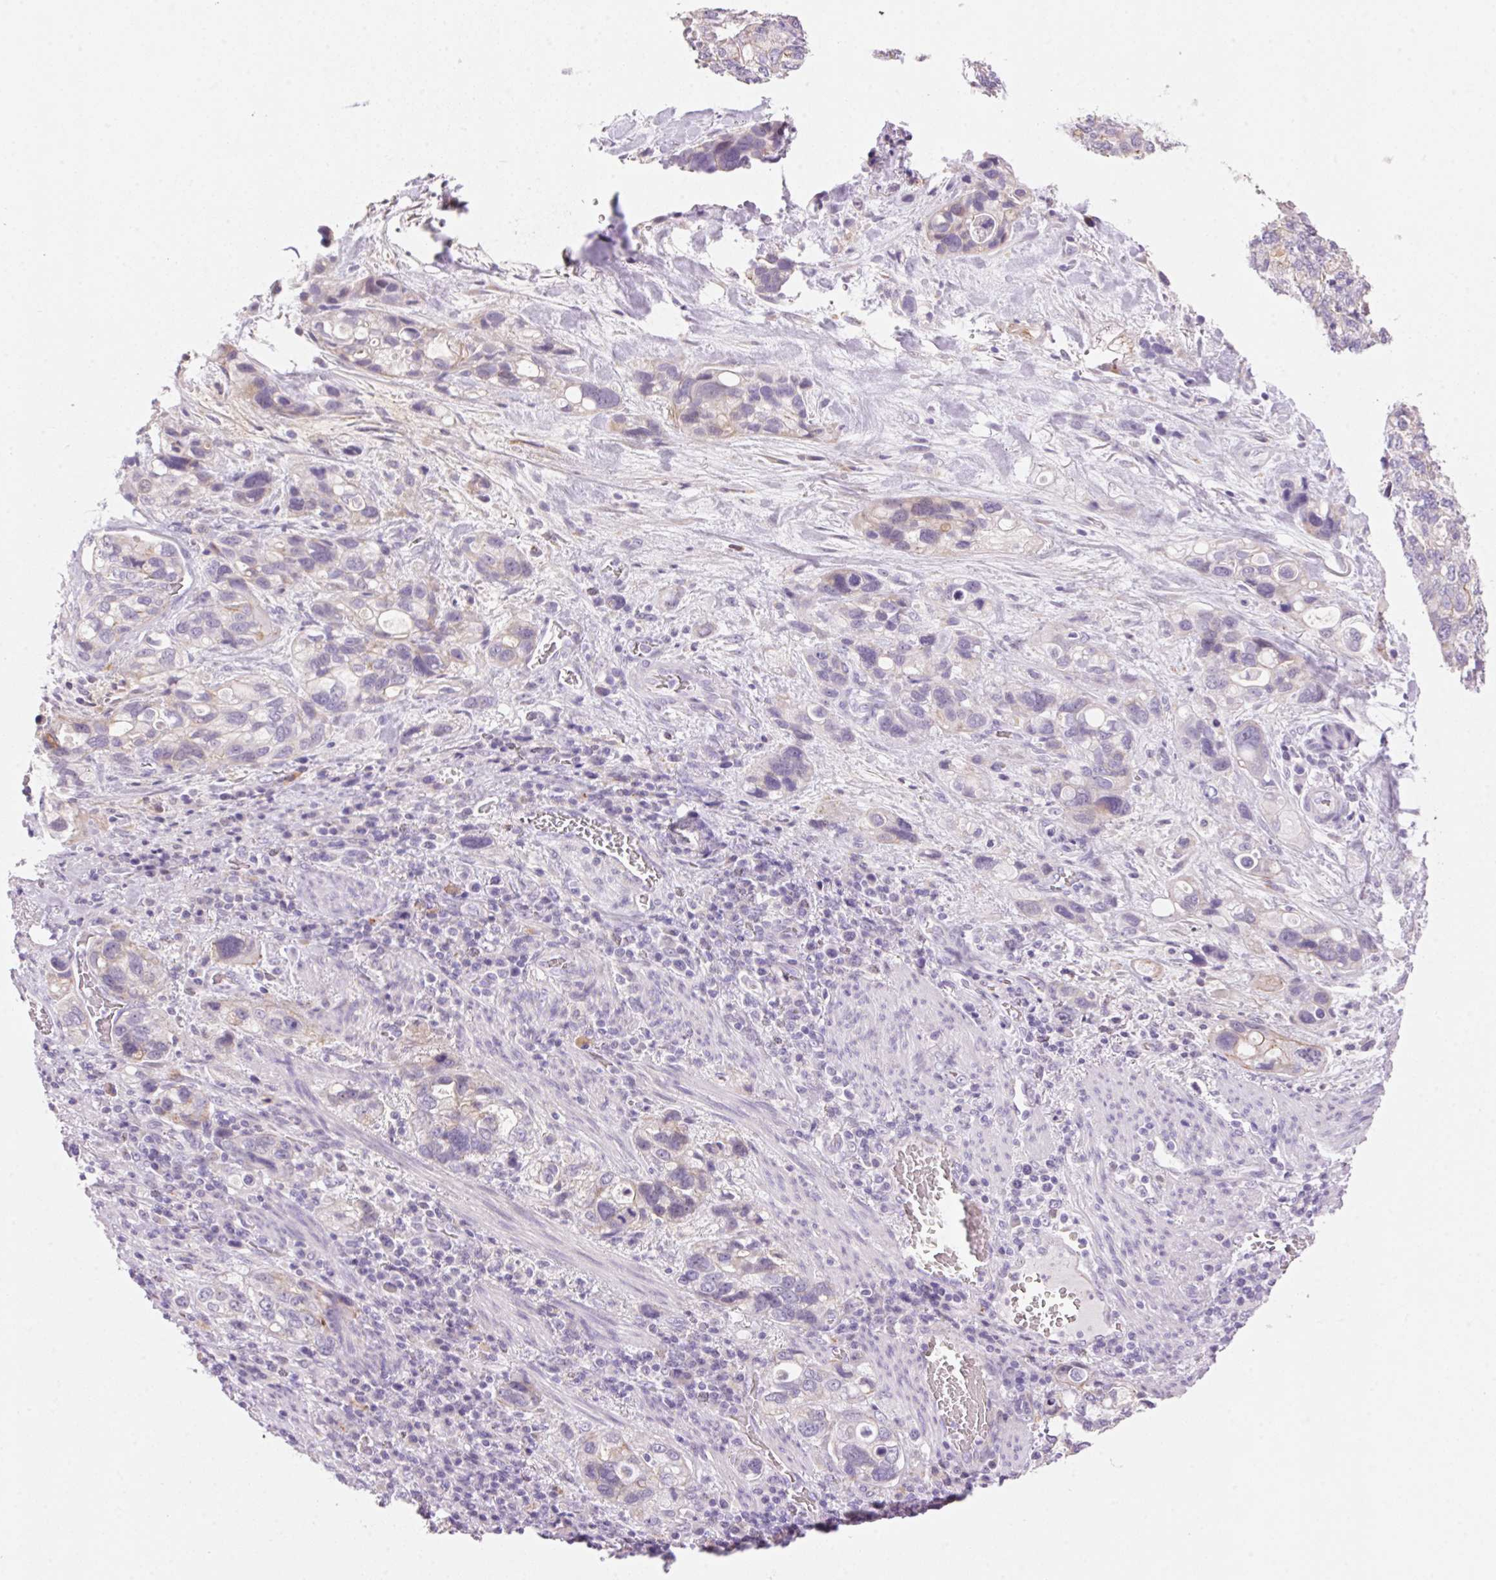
{"staining": {"intensity": "negative", "quantity": "none", "location": "none"}, "tissue": "stomach cancer", "cell_type": "Tumor cells", "image_type": "cancer", "snomed": [{"axis": "morphology", "description": "Adenocarcinoma, NOS"}, {"axis": "topography", "description": "Stomach, upper"}], "caption": "Adenocarcinoma (stomach) was stained to show a protein in brown. There is no significant expression in tumor cells.", "gene": "TEKT1", "patient": {"sex": "female", "age": 81}}